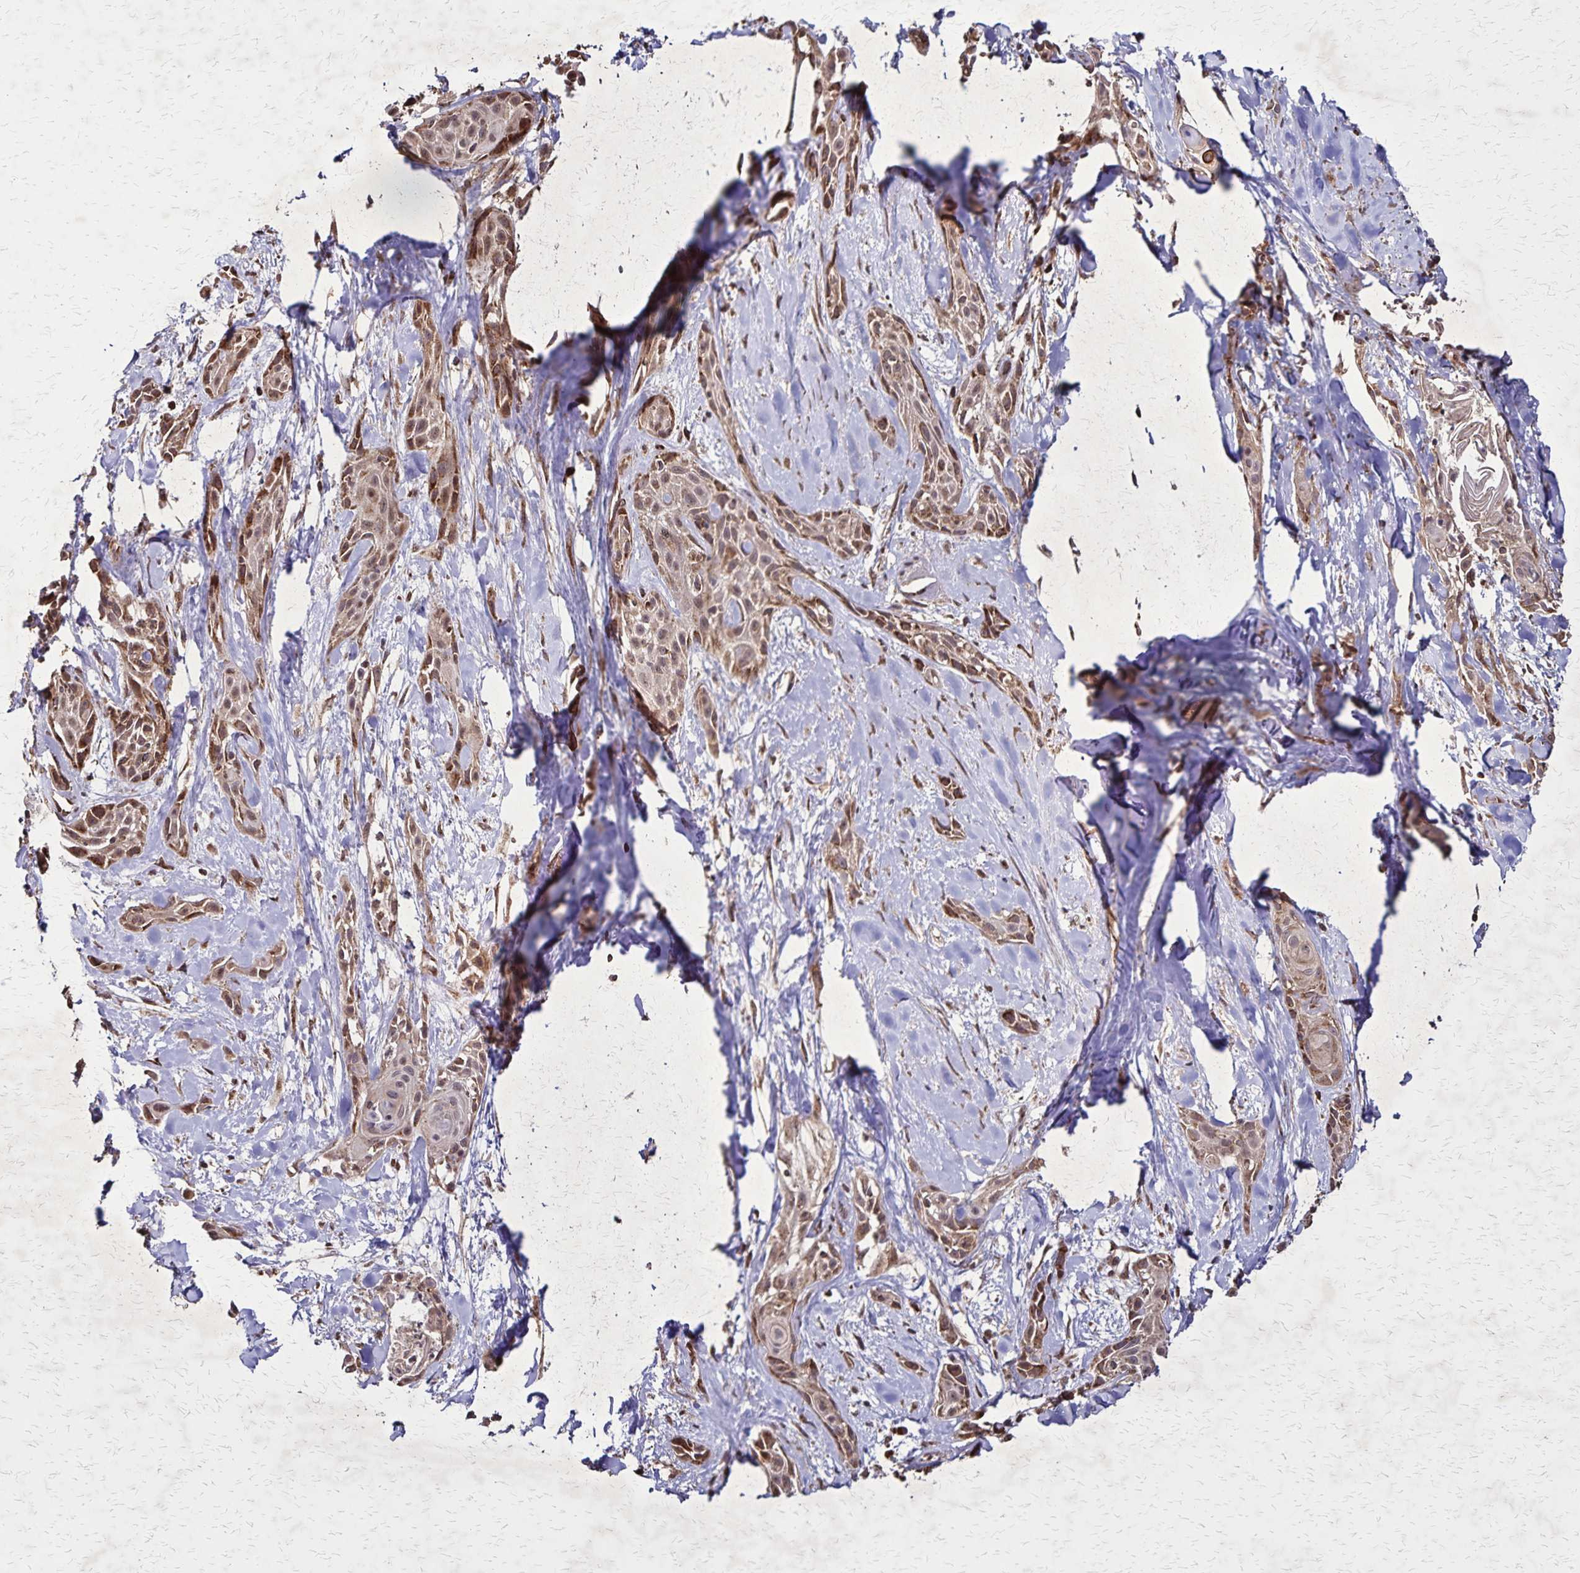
{"staining": {"intensity": "moderate", "quantity": ">75%", "location": "cytoplasmic/membranous,nuclear"}, "tissue": "skin cancer", "cell_type": "Tumor cells", "image_type": "cancer", "snomed": [{"axis": "morphology", "description": "Squamous cell carcinoma, NOS"}, {"axis": "topography", "description": "Skin"}, {"axis": "topography", "description": "Anal"}], "caption": "Immunohistochemistry (IHC) histopathology image of human squamous cell carcinoma (skin) stained for a protein (brown), which displays medium levels of moderate cytoplasmic/membranous and nuclear expression in approximately >75% of tumor cells.", "gene": "NFS1", "patient": {"sex": "male", "age": 64}}